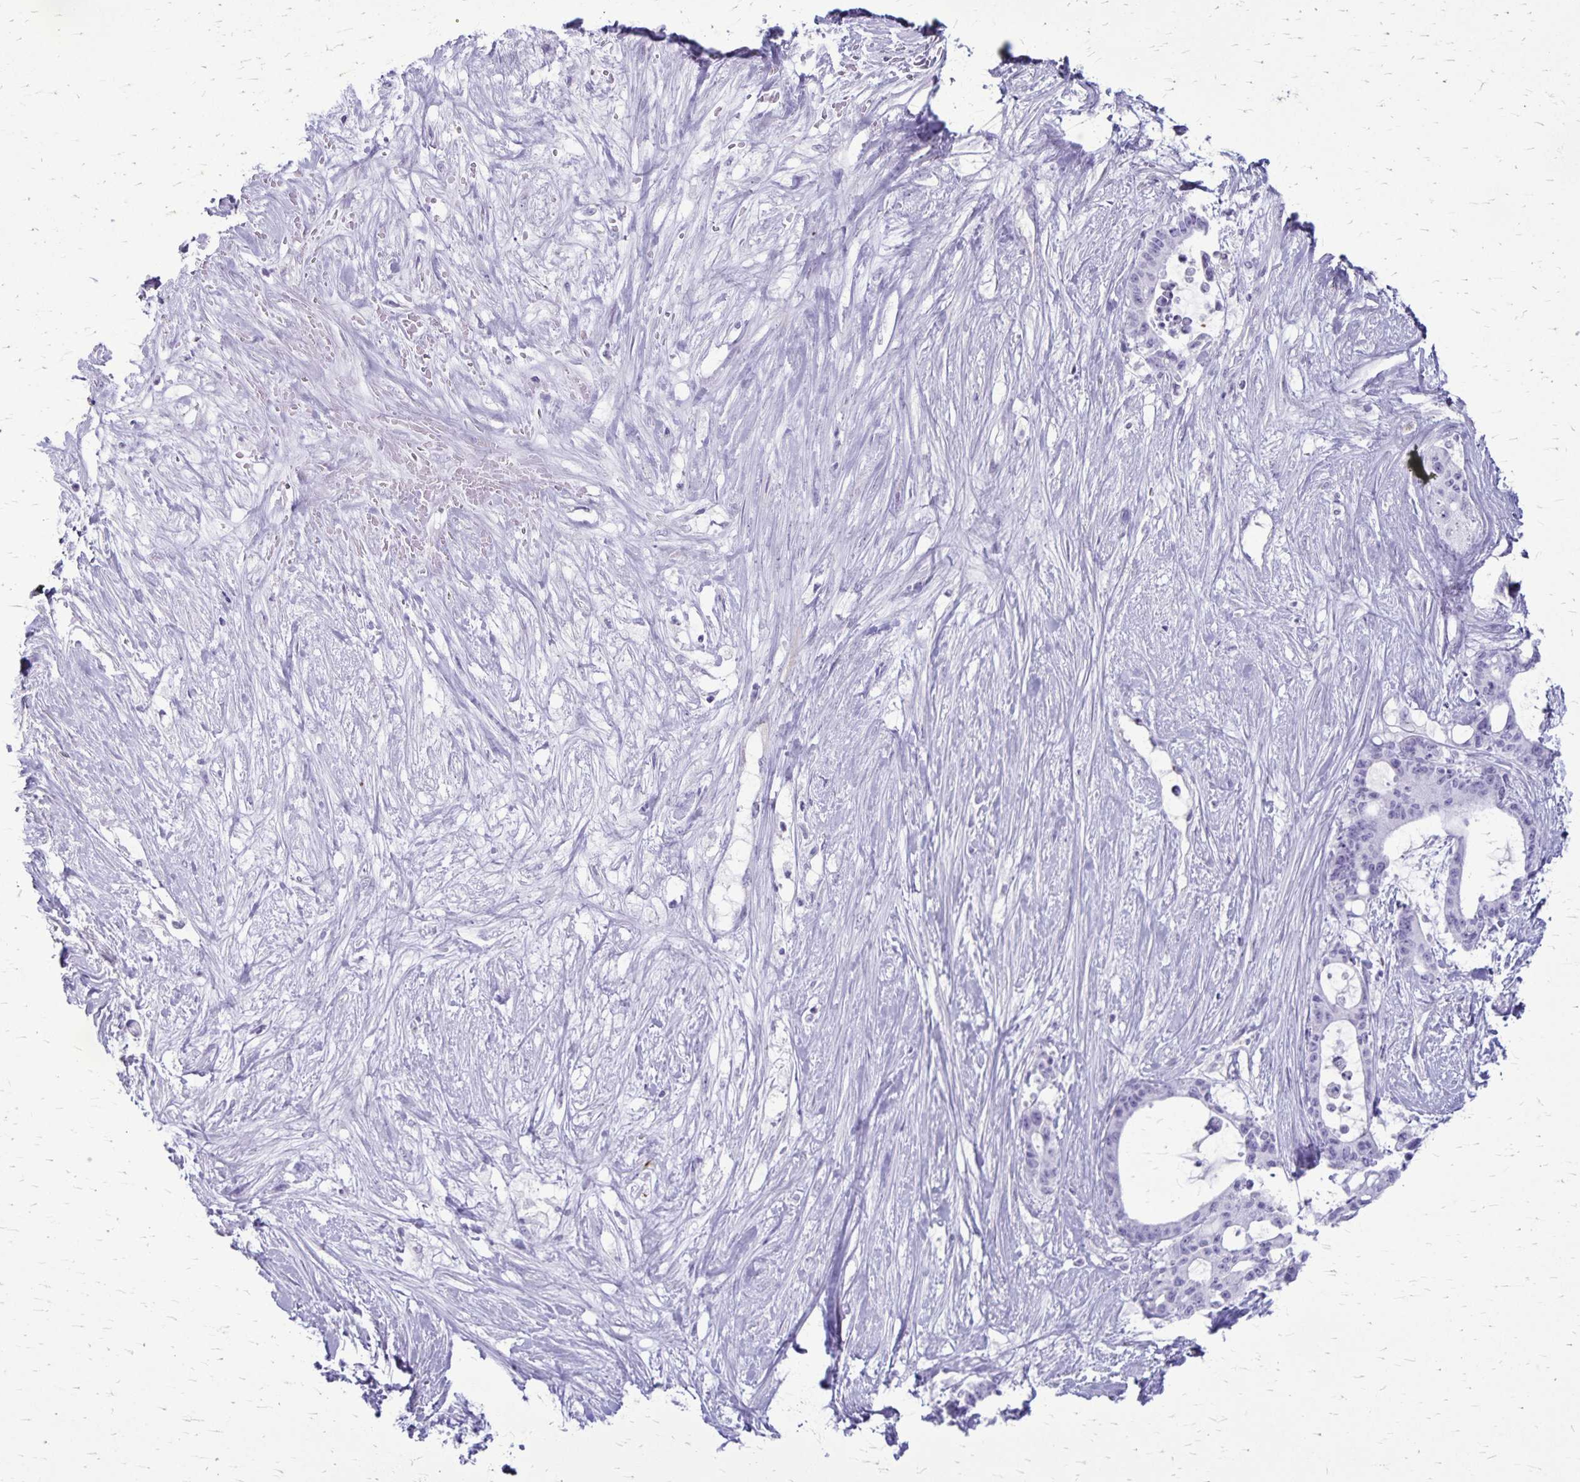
{"staining": {"intensity": "negative", "quantity": "none", "location": "none"}, "tissue": "liver cancer", "cell_type": "Tumor cells", "image_type": "cancer", "snomed": [{"axis": "morphology", "description": "Normal tissue, NOS"}, {"axis": "morphology", "description": "Cholangiocarcinoma"}, {"axis": "topography", "description": "Liver"}, {"axis": "topography", "description": "Peripheral nerve tissue"}], "caption": "This is a histopathology image of immunohistochemistry (IHC) staining of cholangiocarcinoma (liver), which shows no expression in tumor cells.", "gene": "RTN1", "patient": {"sex": "female", "age": 73}}